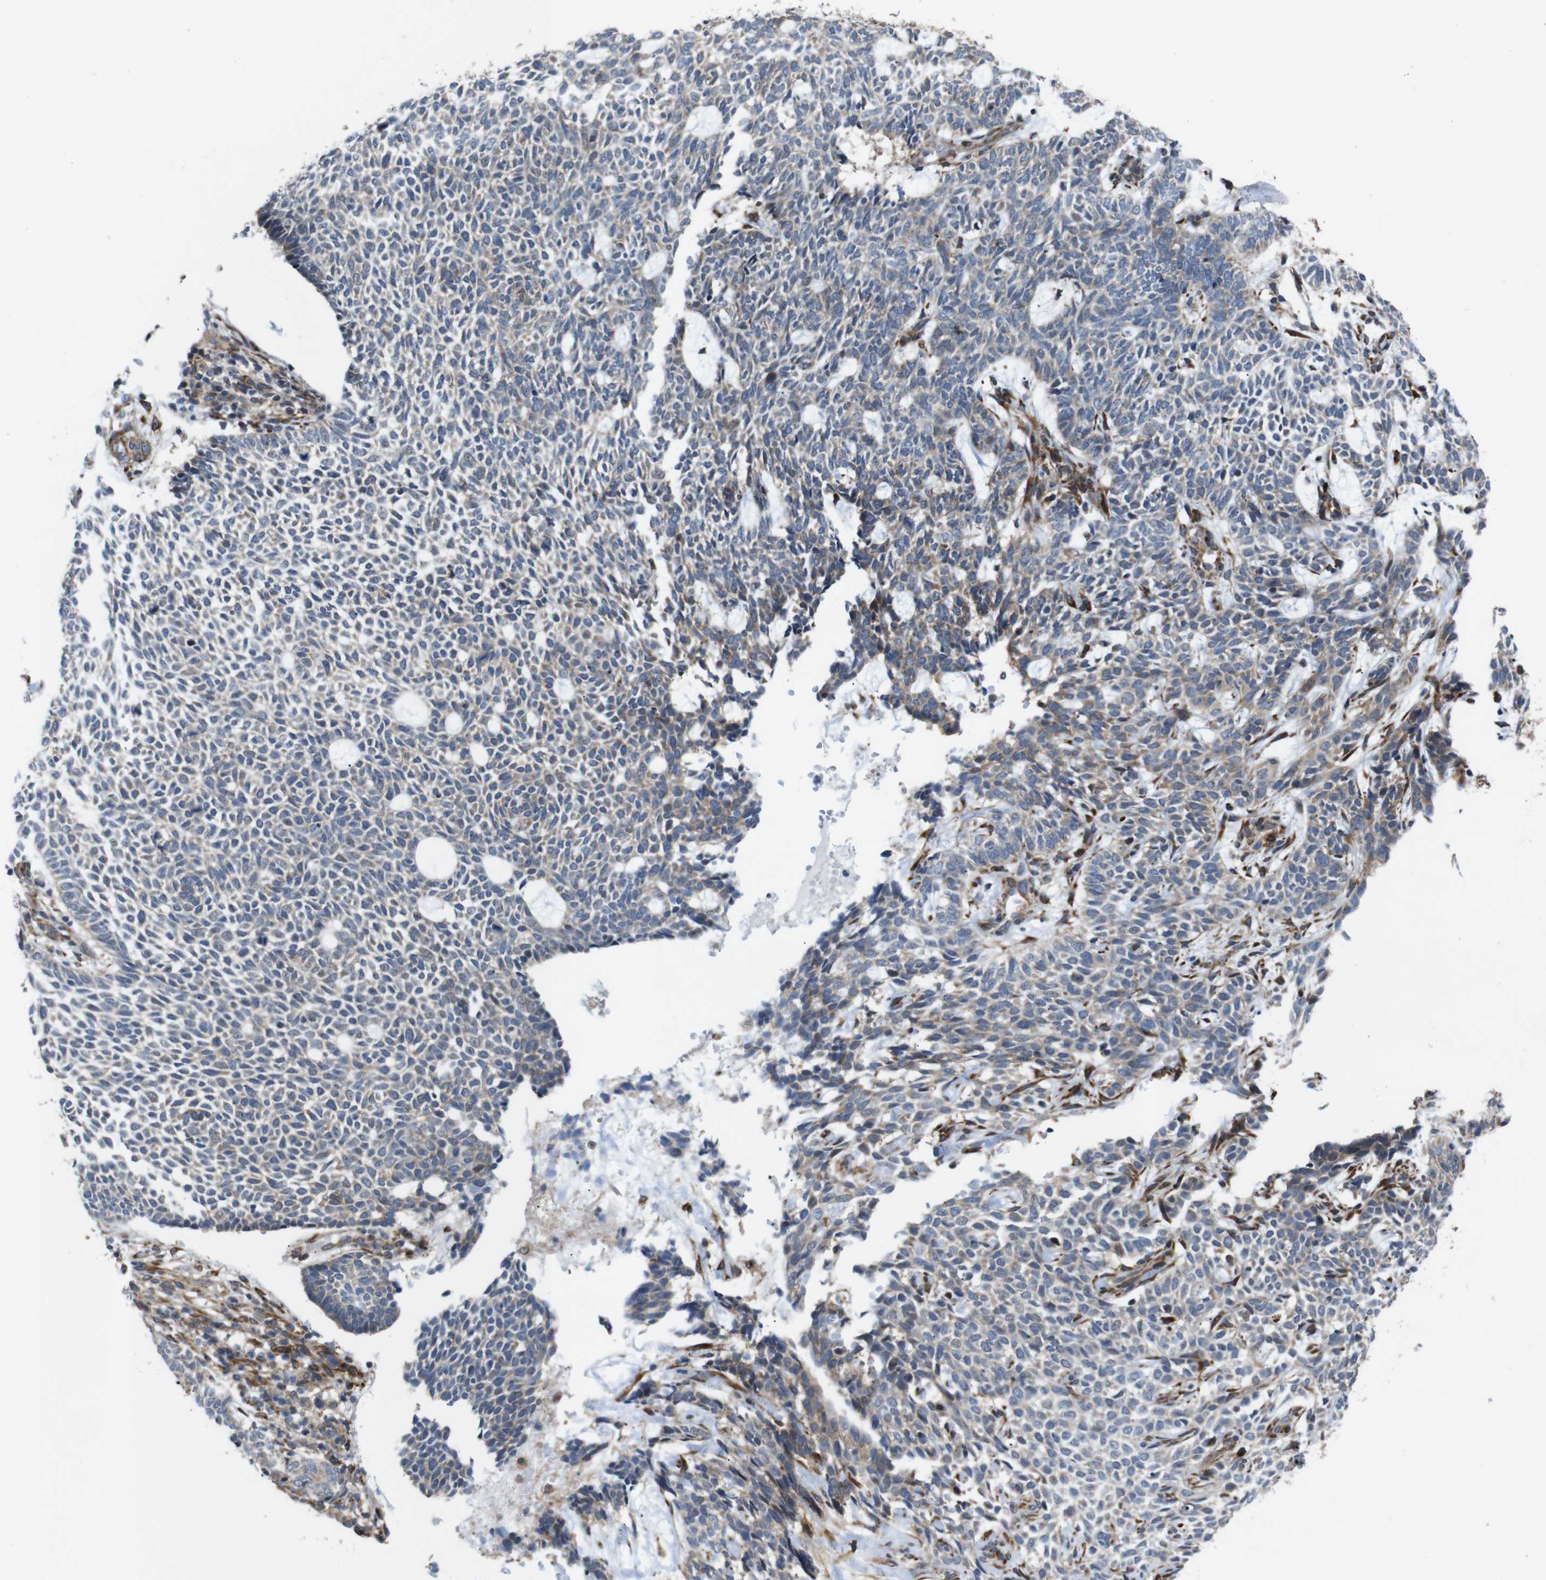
{"staining": {"intensity": "weak", "quantity": ">75%", "location": "cytoplasmic/membranous"}, "tissue": "skin cancer", "cell_type": "Tumor cells", "image_type": "cancer", "snomed": [{"axis": "morphology", "description": "Basal cell carcinoma"}, {"axis": "topography", "description": "Skin"}], "caption": "Brown immunohistochemical staining in human skin cancer (basal cell carcinoma) displays weak cytoplasmic/membranous staining in about >75% of tumor cells. The protein of interest is stained brown, and the nuclei are stained in blue (DAB (3,3'-diaminobenzidine) IHC with brightfield microscopy, high magnification).", "gene": "P3H2", "patient": {"sex": "male", "age": 87}}